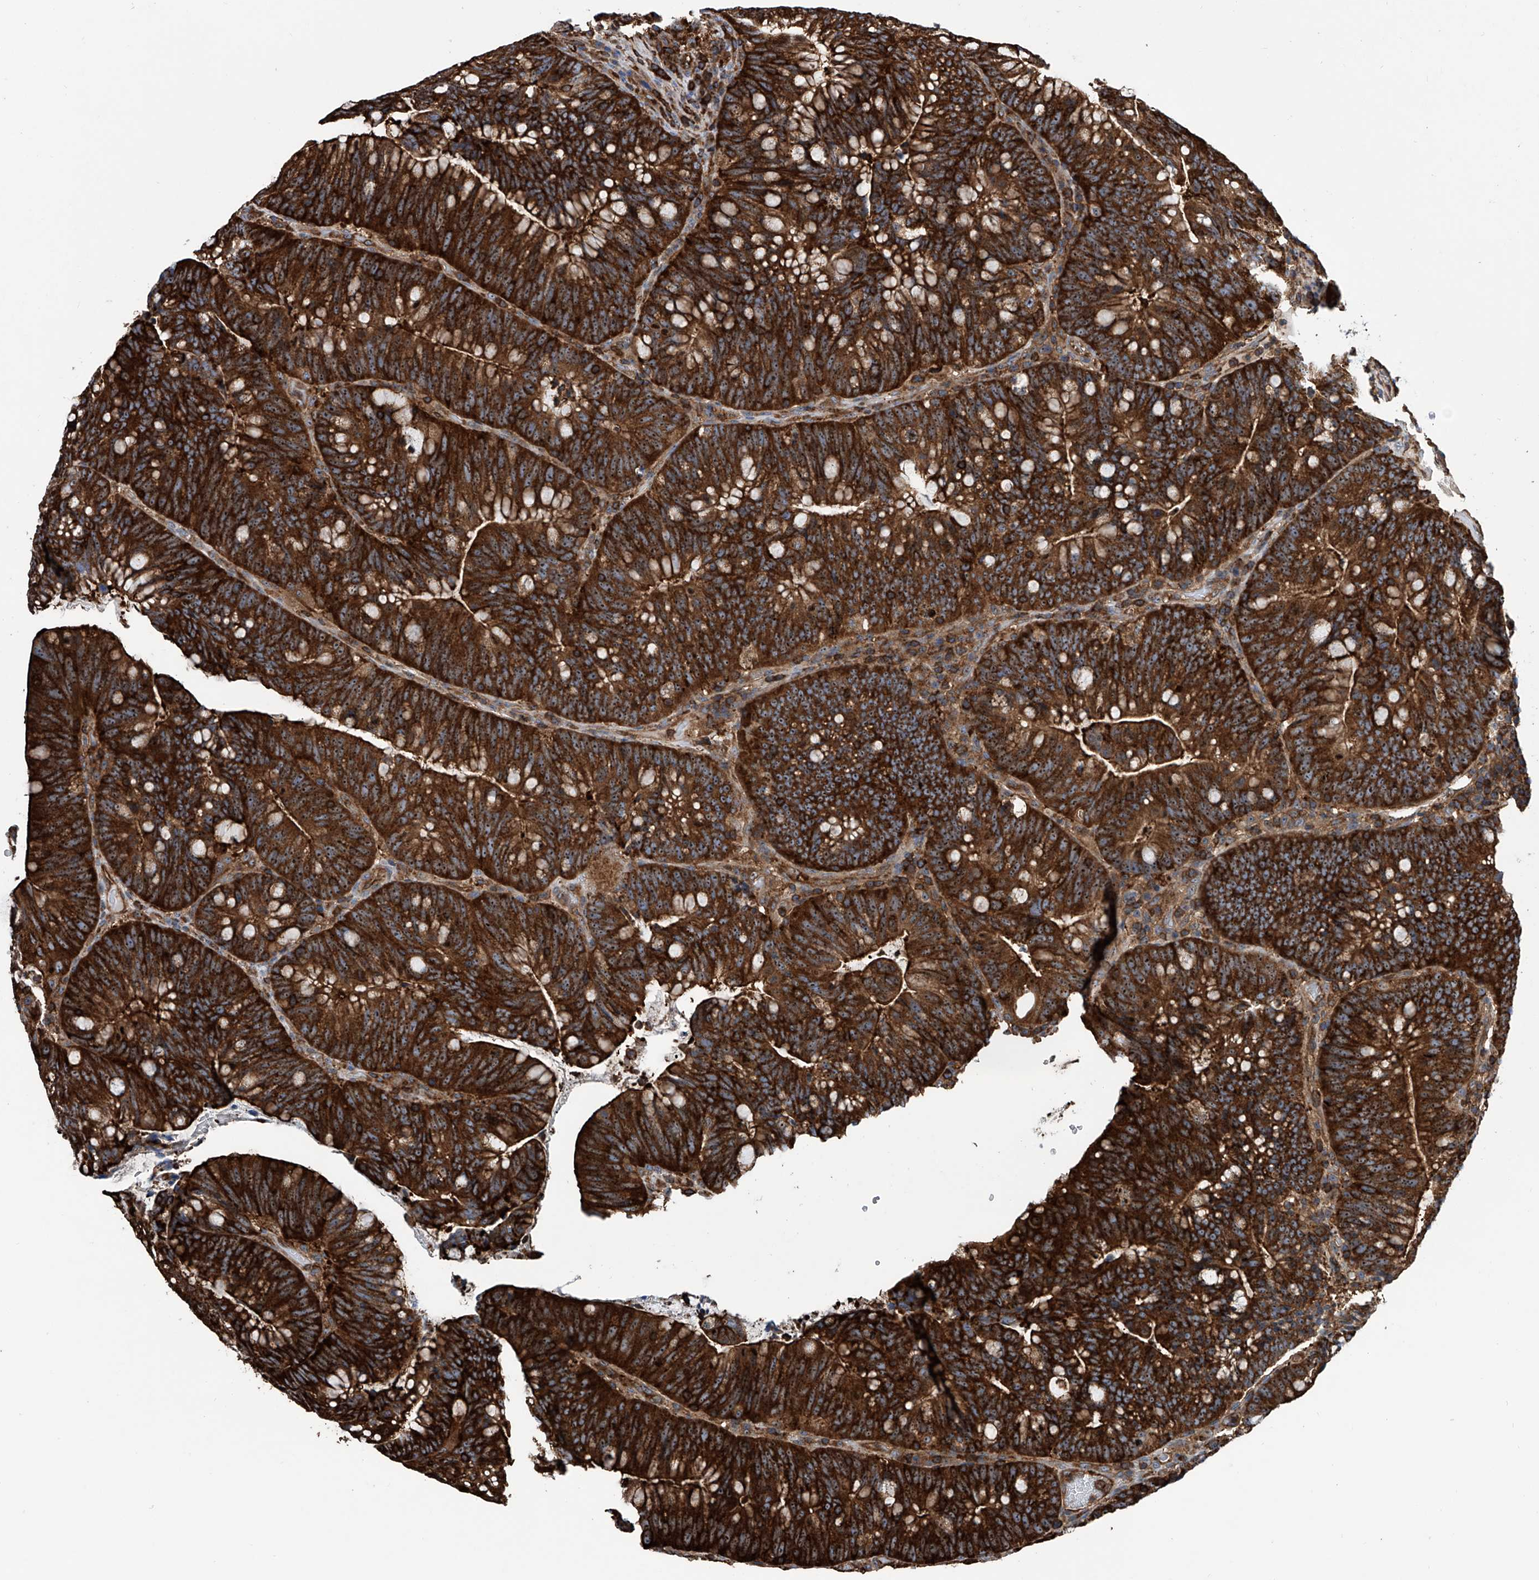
{"staining": {"intensity": "strong", "quantity": ">75%", "location": "cytoplasmic/membranous,nuclear"}, "tissue": "colorectal cancer", "cell_type": "Tumor cells", "image_type": "cancer", "snomed": [{"axis": "morphology", "description": "Adenocarcinoma, NOS"}, {"axis": "topography", "description": "Colon"}], "caption": "Immunohistochemical staining of human colorectal cancer reveals strong cytoplasmic/membranous and nuclear protein positivity in approximately >75% of tumor cells.", "gene": "ZNF484", "patient": {"sex": "female", "age": 66}}